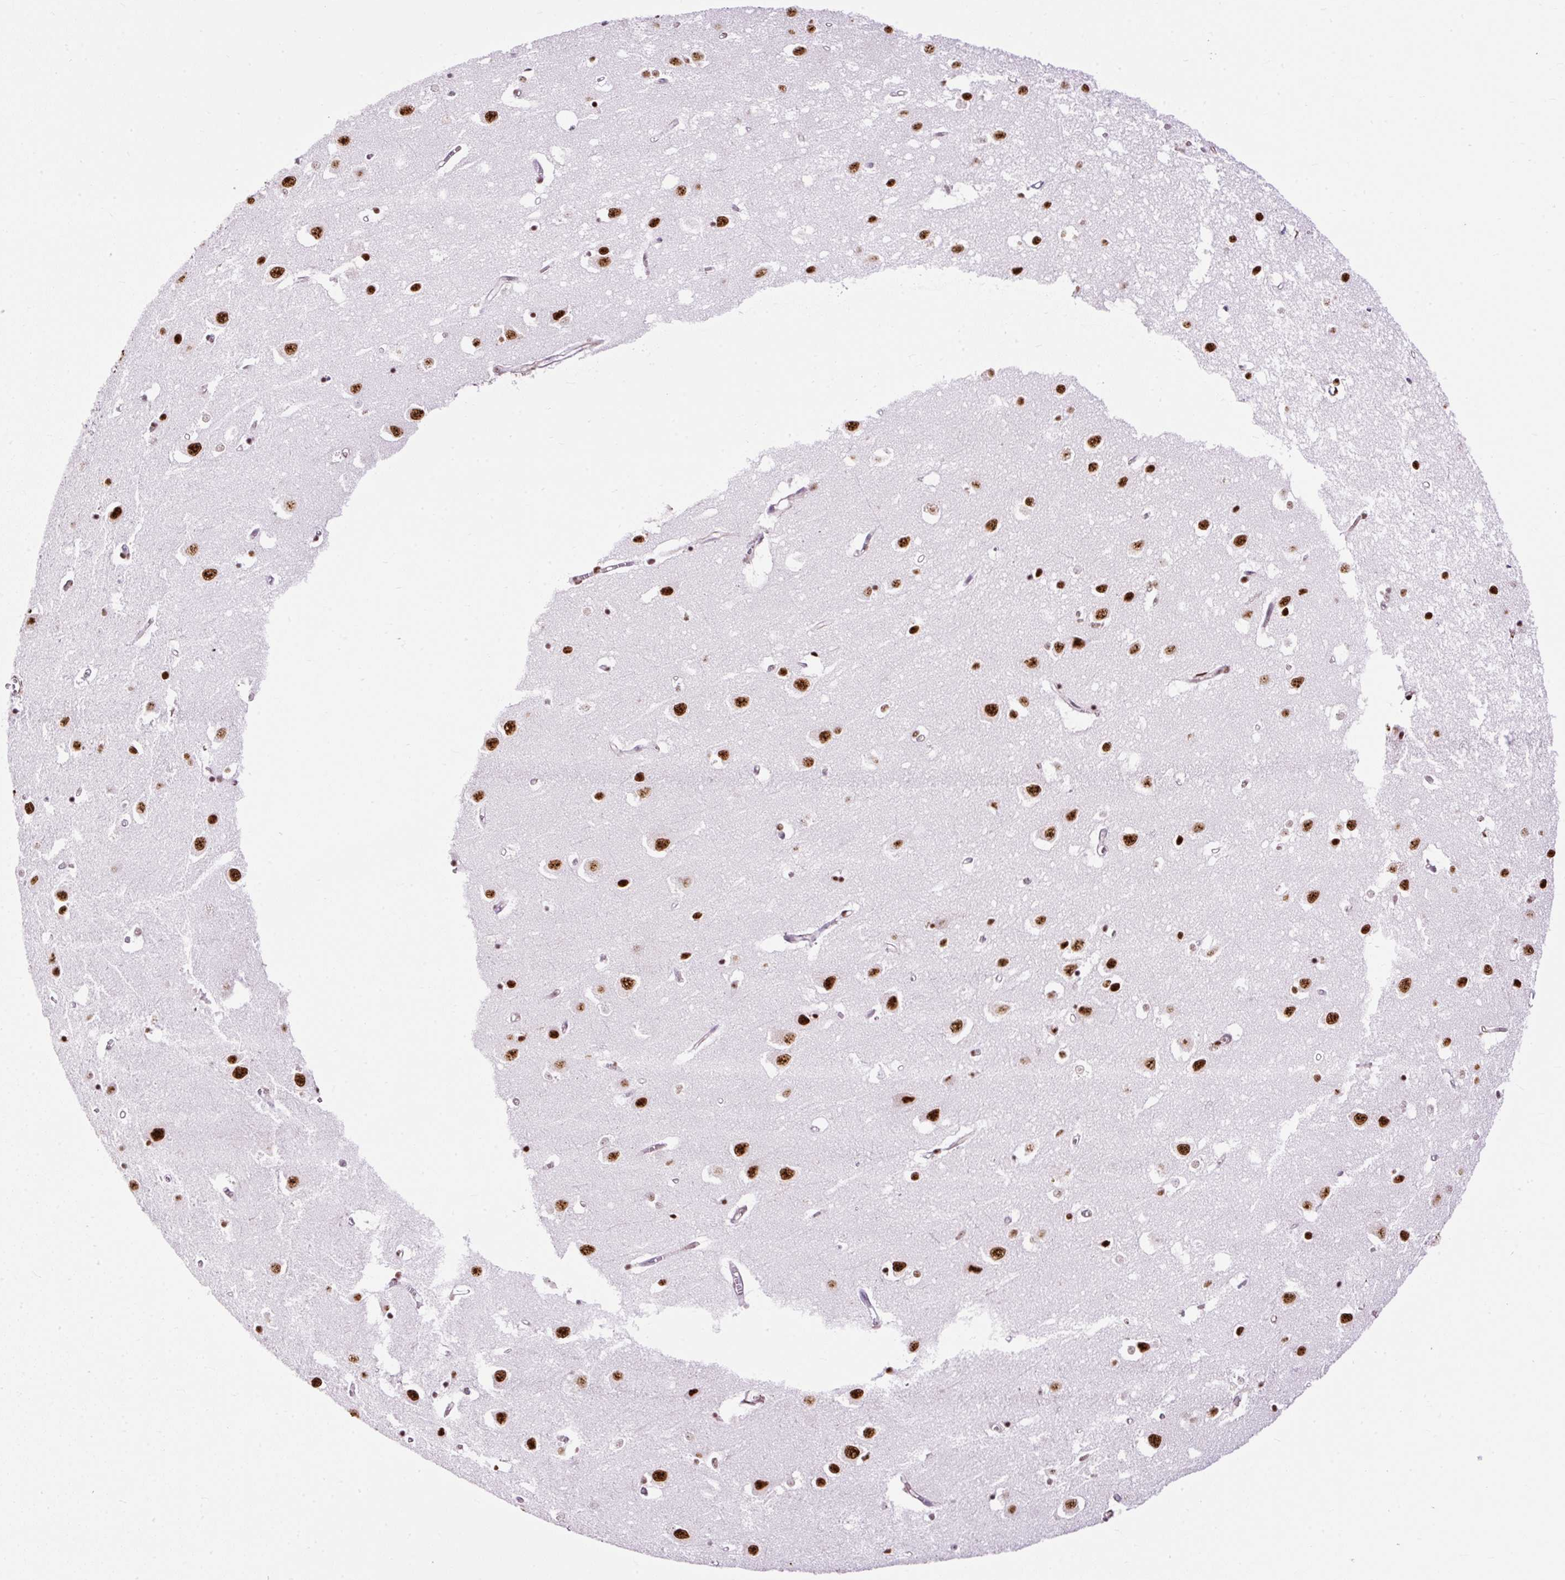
{"staining": {"intensity": "moderate", "quantity": ">75%", "location": "nuclear"}, "tissue": "cerebral cortex", "cell_type": "Endothelial cells", "image_type": "normal", "snomed": [{"axis": "morphology", "description": "Normal tissue, NOS"}, {"axis": "topography", "description": "Cerebral cortex"}], "caption": "This photomicrograph exhibits benign cerebral cortex stained with IHC to label a protein in brown. The nuclear of endothelial cells show moderate positivity for the protein. Nuclei are counter-stained blue.", "gene": "FMC1", "patient": {"sex": "male", "age": 70}}